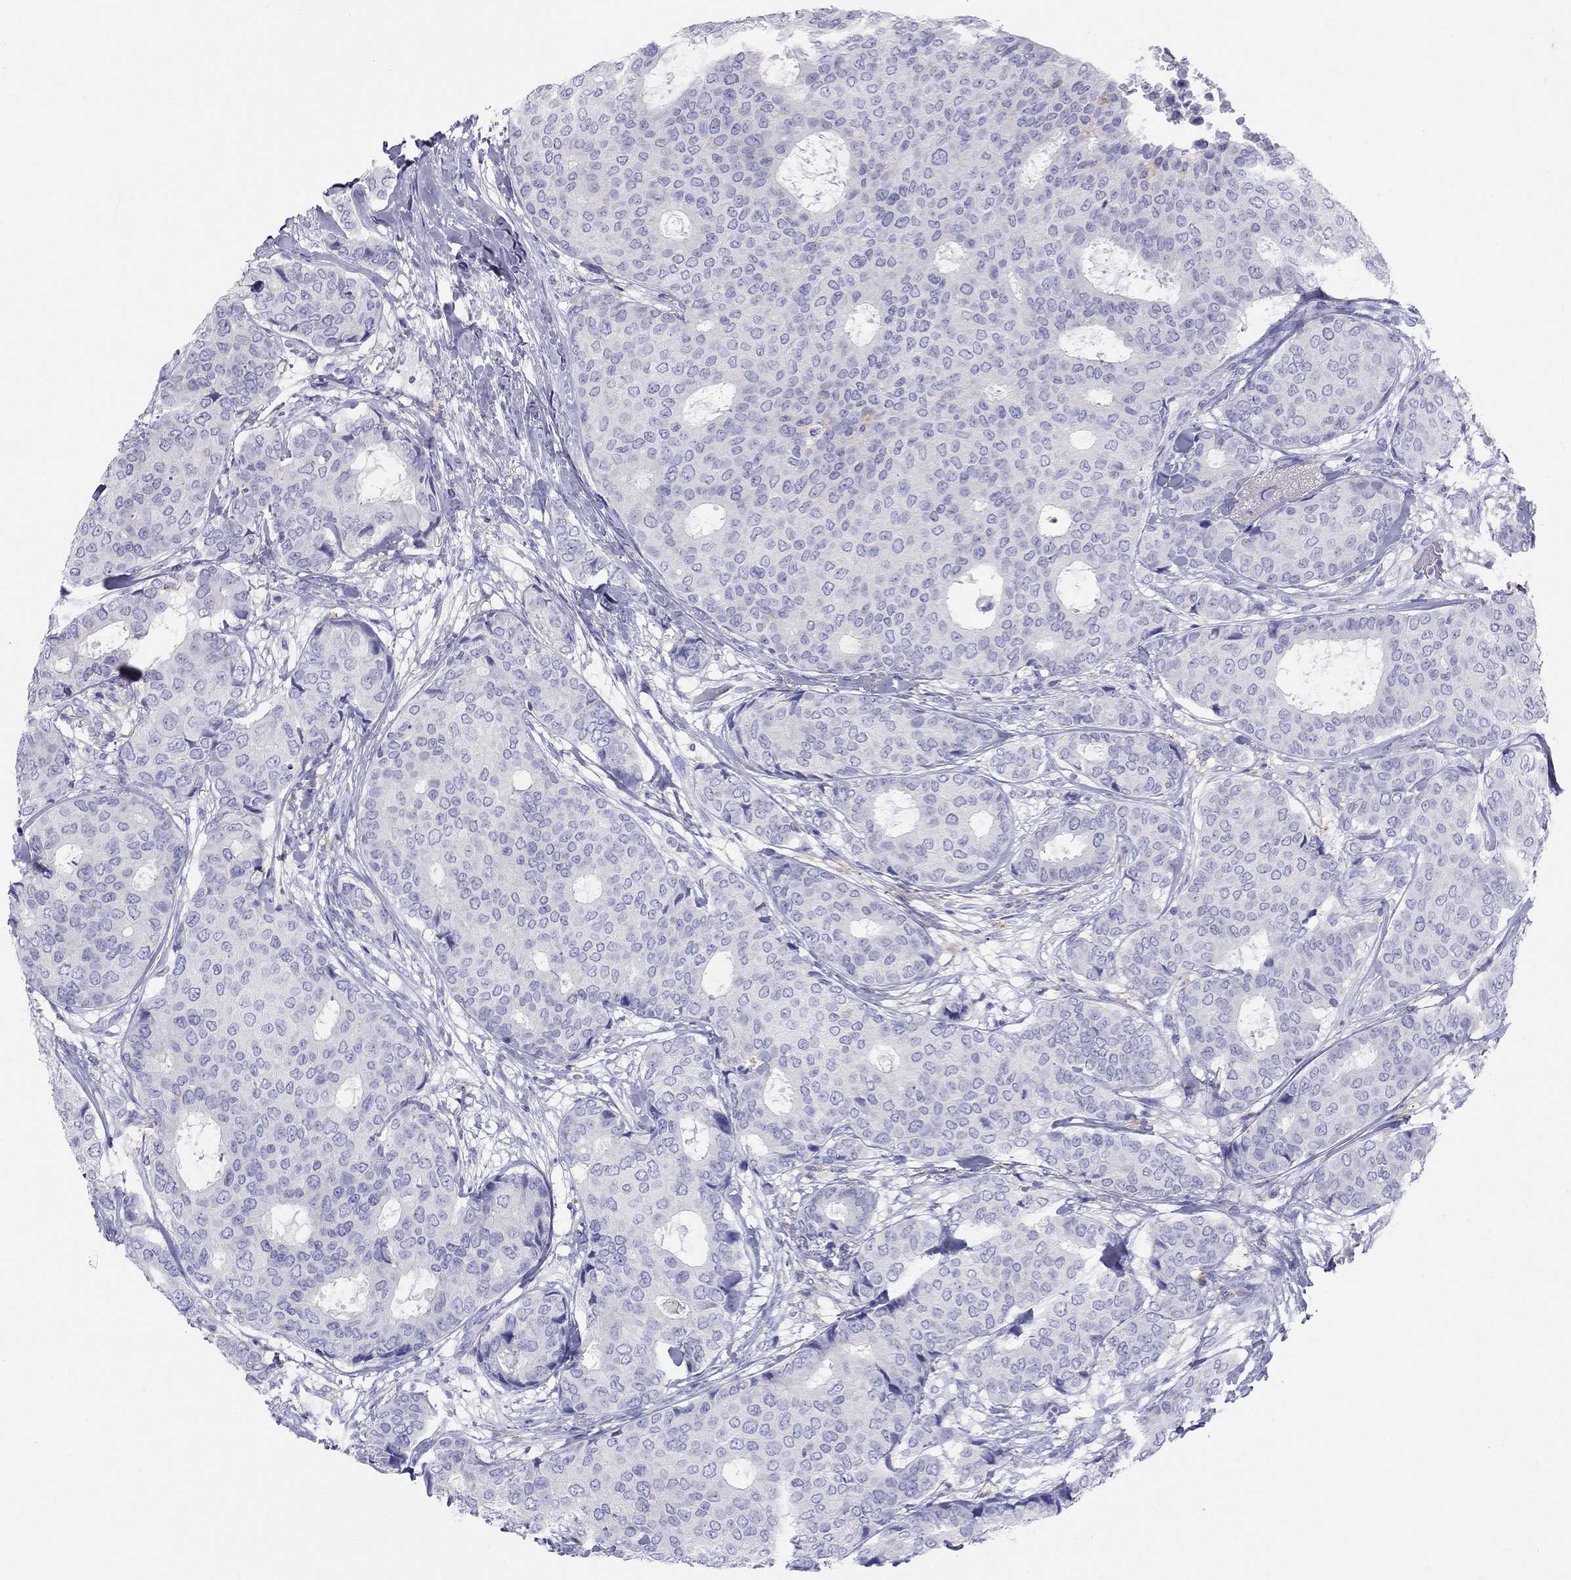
{"staining": {"intensity": "negative", "quantity": "none", "location": "none"}, "tissue": "breast cancer", "cell_type": "Tumor cells", "image_type": "cancer", "snomed": [{"axis": "morphology", "description": "Duct carcinoma"}, {"axis": "topography", "description": "Breast"}], "caption": "The photomicrograph shows no significant positivity in tumor cells of intraductal carcinoma (breast). (IHC, brightfield microscopy, high magnification).", "gene": "HLA-DQB2", "patient": {"sex": "female", "age": 75}}